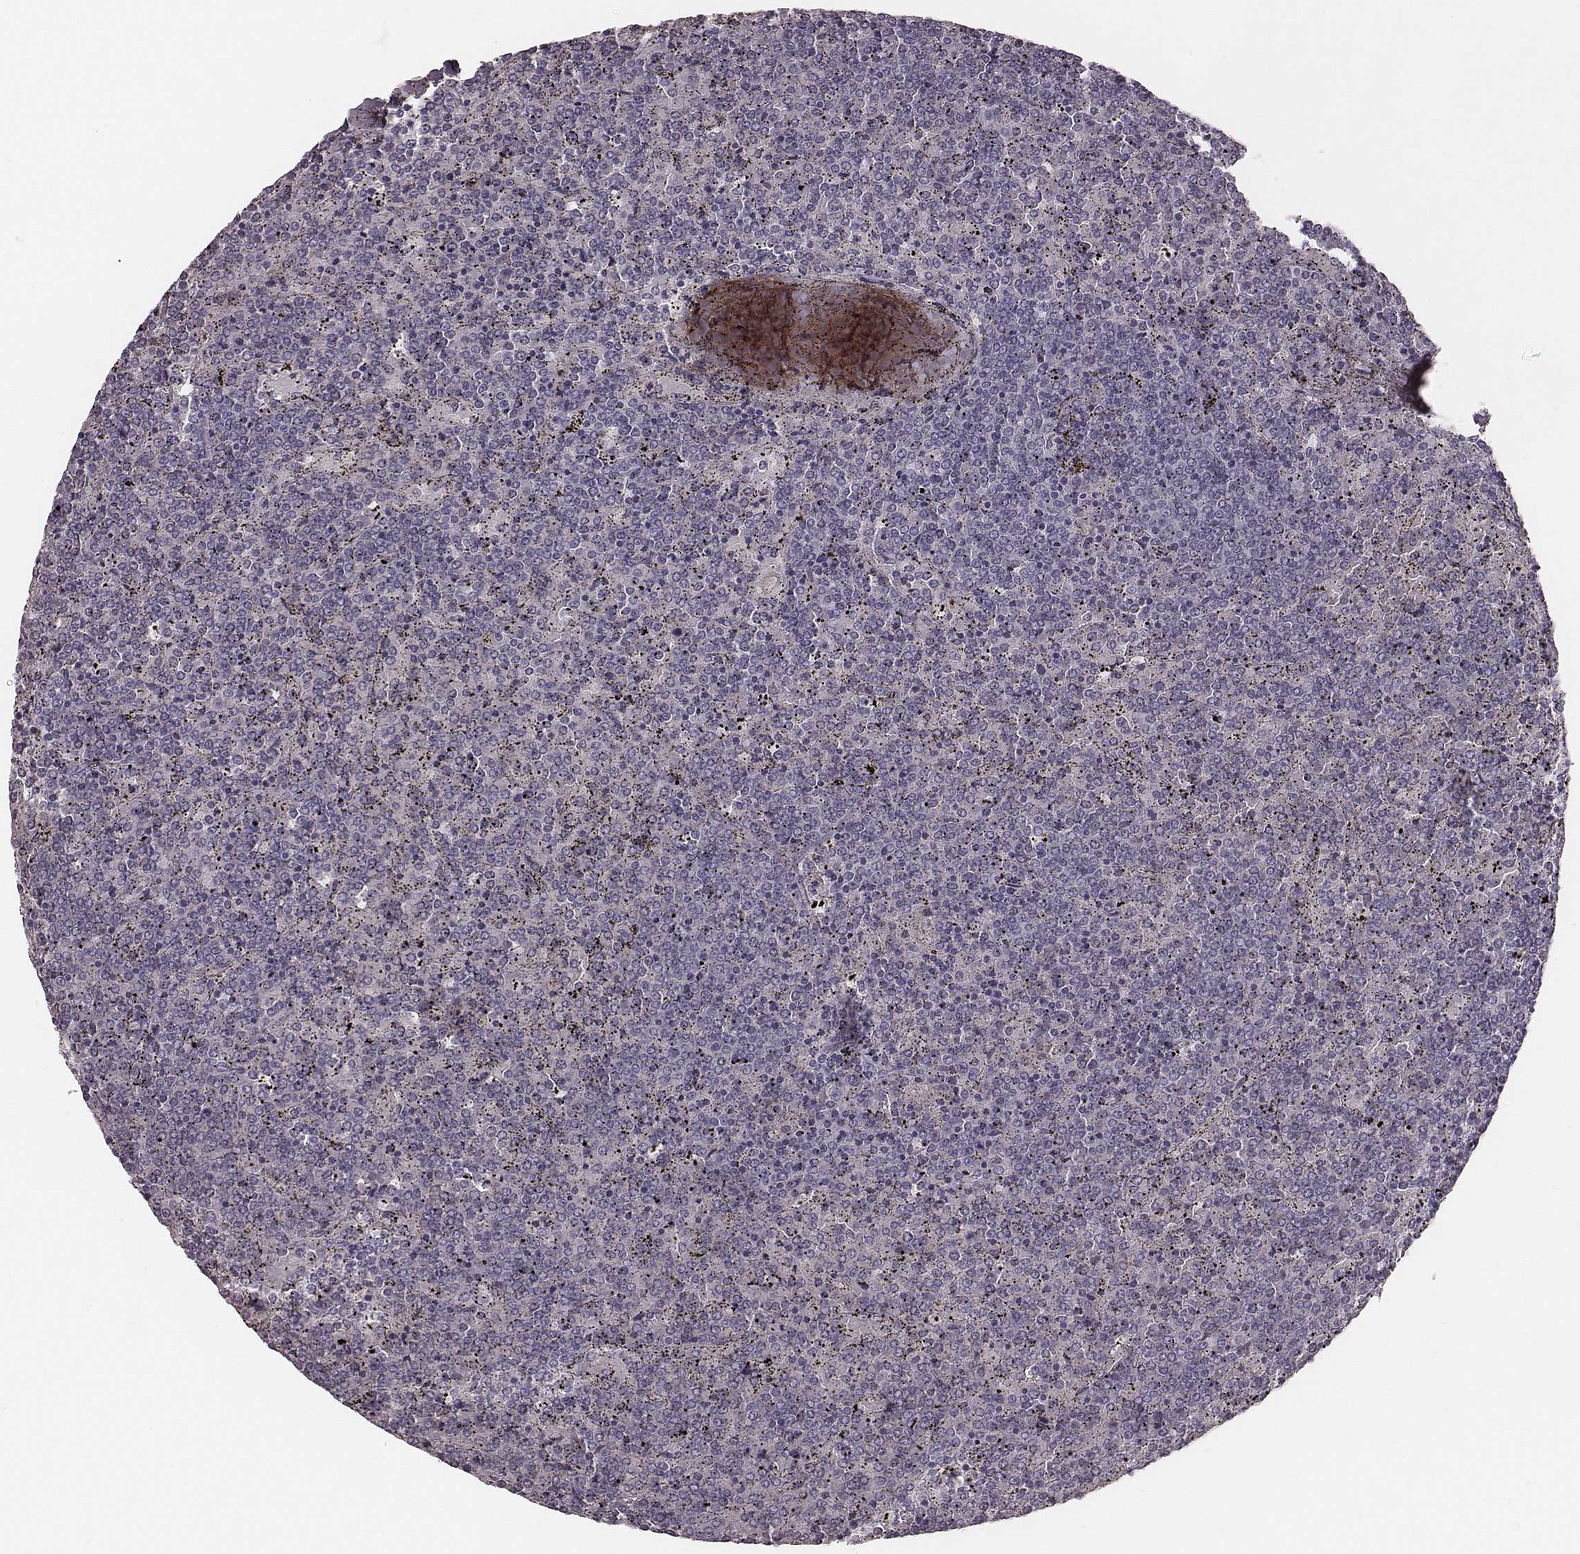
{"staining": {"intensity": "negative", "quantity": "none", "location": "none"}, "tissue": "lymphoma", "cell_type": "Tumor cells", "image_type": "cancer", "snomed": [{"axis": "morphology", "description": "Malignant lymphoma, non-Hodgkin's type, Low grade"}, {"axis": "topography", "description": "Spleen"}], "caption": "DAB immunohistochemical staining of malignant lymphoma, non-Hodgkin's type (low-grade) exhibits no significant staining in tumor cells.", "gene": "ZP4", "patient": {"sex": "female", "age": 19}}